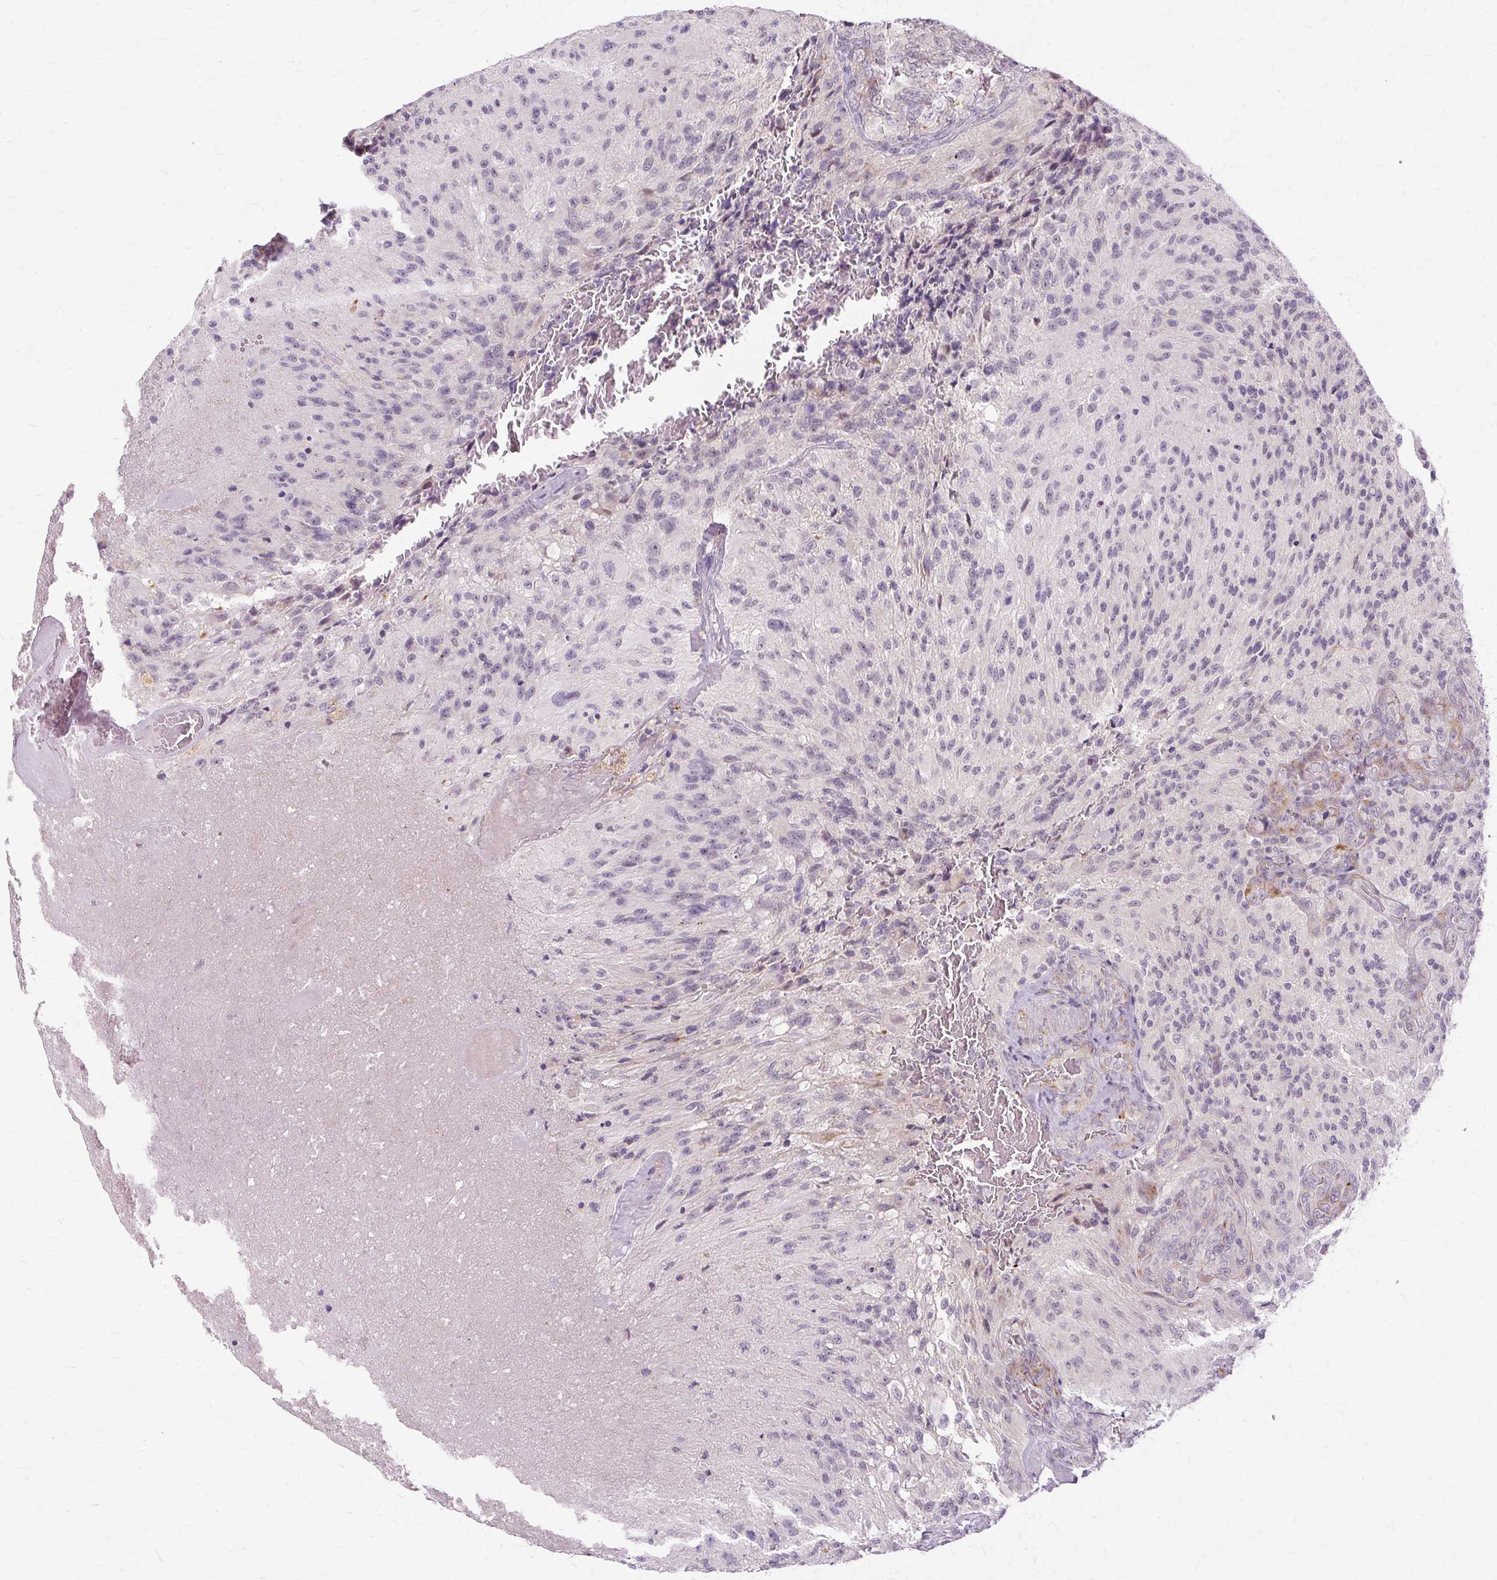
{"staining": {"intensity": "negative", "quantity": "none", "location": "none"}, "tissue": "glioma", "cell_type": "Tumor cells", "image_type": "cancer", "snomed": [{"axis": "morphology", "description": "Normal tissue, NOS"}, {"axis": "morphology", "description": "Glioma, malignant, High grade"}, {"axis": "topography", "description": "Cerebral cortex"}], "caption": "This is a image of immunohistochemistry staining of glioma, which shows no positivity in tumor cells. (DAB (3,3'-diaminobenzidine) immunohistochemistry with hematoxylin counter stain).", "gene": "MMACHC", "patient": {"sex": "male", "age": 56}}